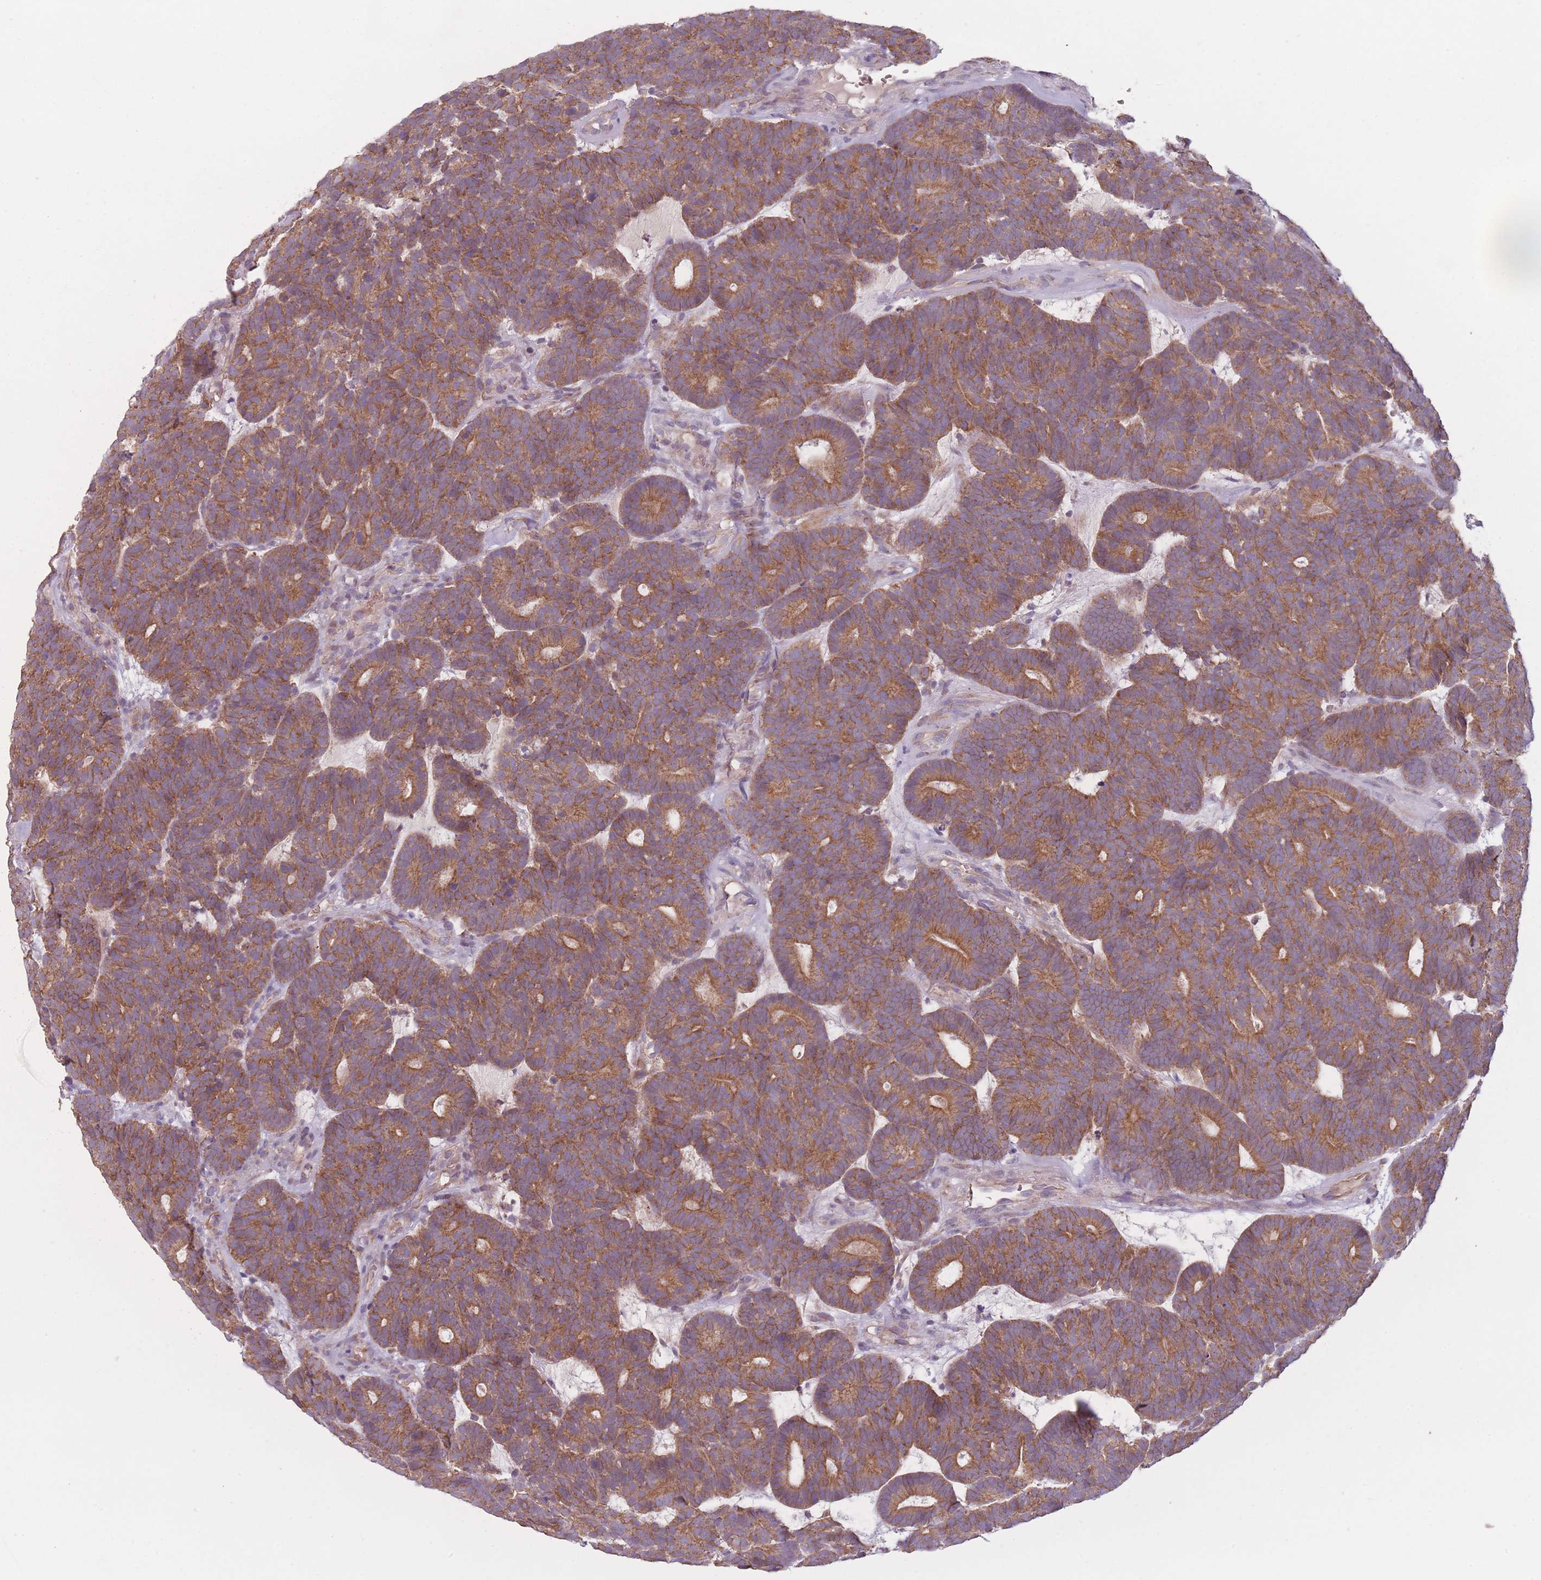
{"staining": {"intensity": "moderate", "quantity": ">75%", "location": "cytoplasmic/membranous"}, "tissue": "head and neck cancer", "cell_type": "Tumor cells", "image_type": "cancer", "snomed": [{"axis": "morphology", "description": "Adenocarcinoma, NOS"}, {"axis": "topography", "description": "Head-Neck"}], "caption": "Head and neck adenocarcinoma stained with DAB (3,3'-diaminobenzidine) immunohistochemistry (IHC) shows medium levels of moderate cytoplasmic/membranous staining in about >75% of tumor cells. (brown staining indicates protein expression, while blue staining denotes nuclei).", "gene": "NT5DC2", "patient": {"sex": "female", "age": 81}}